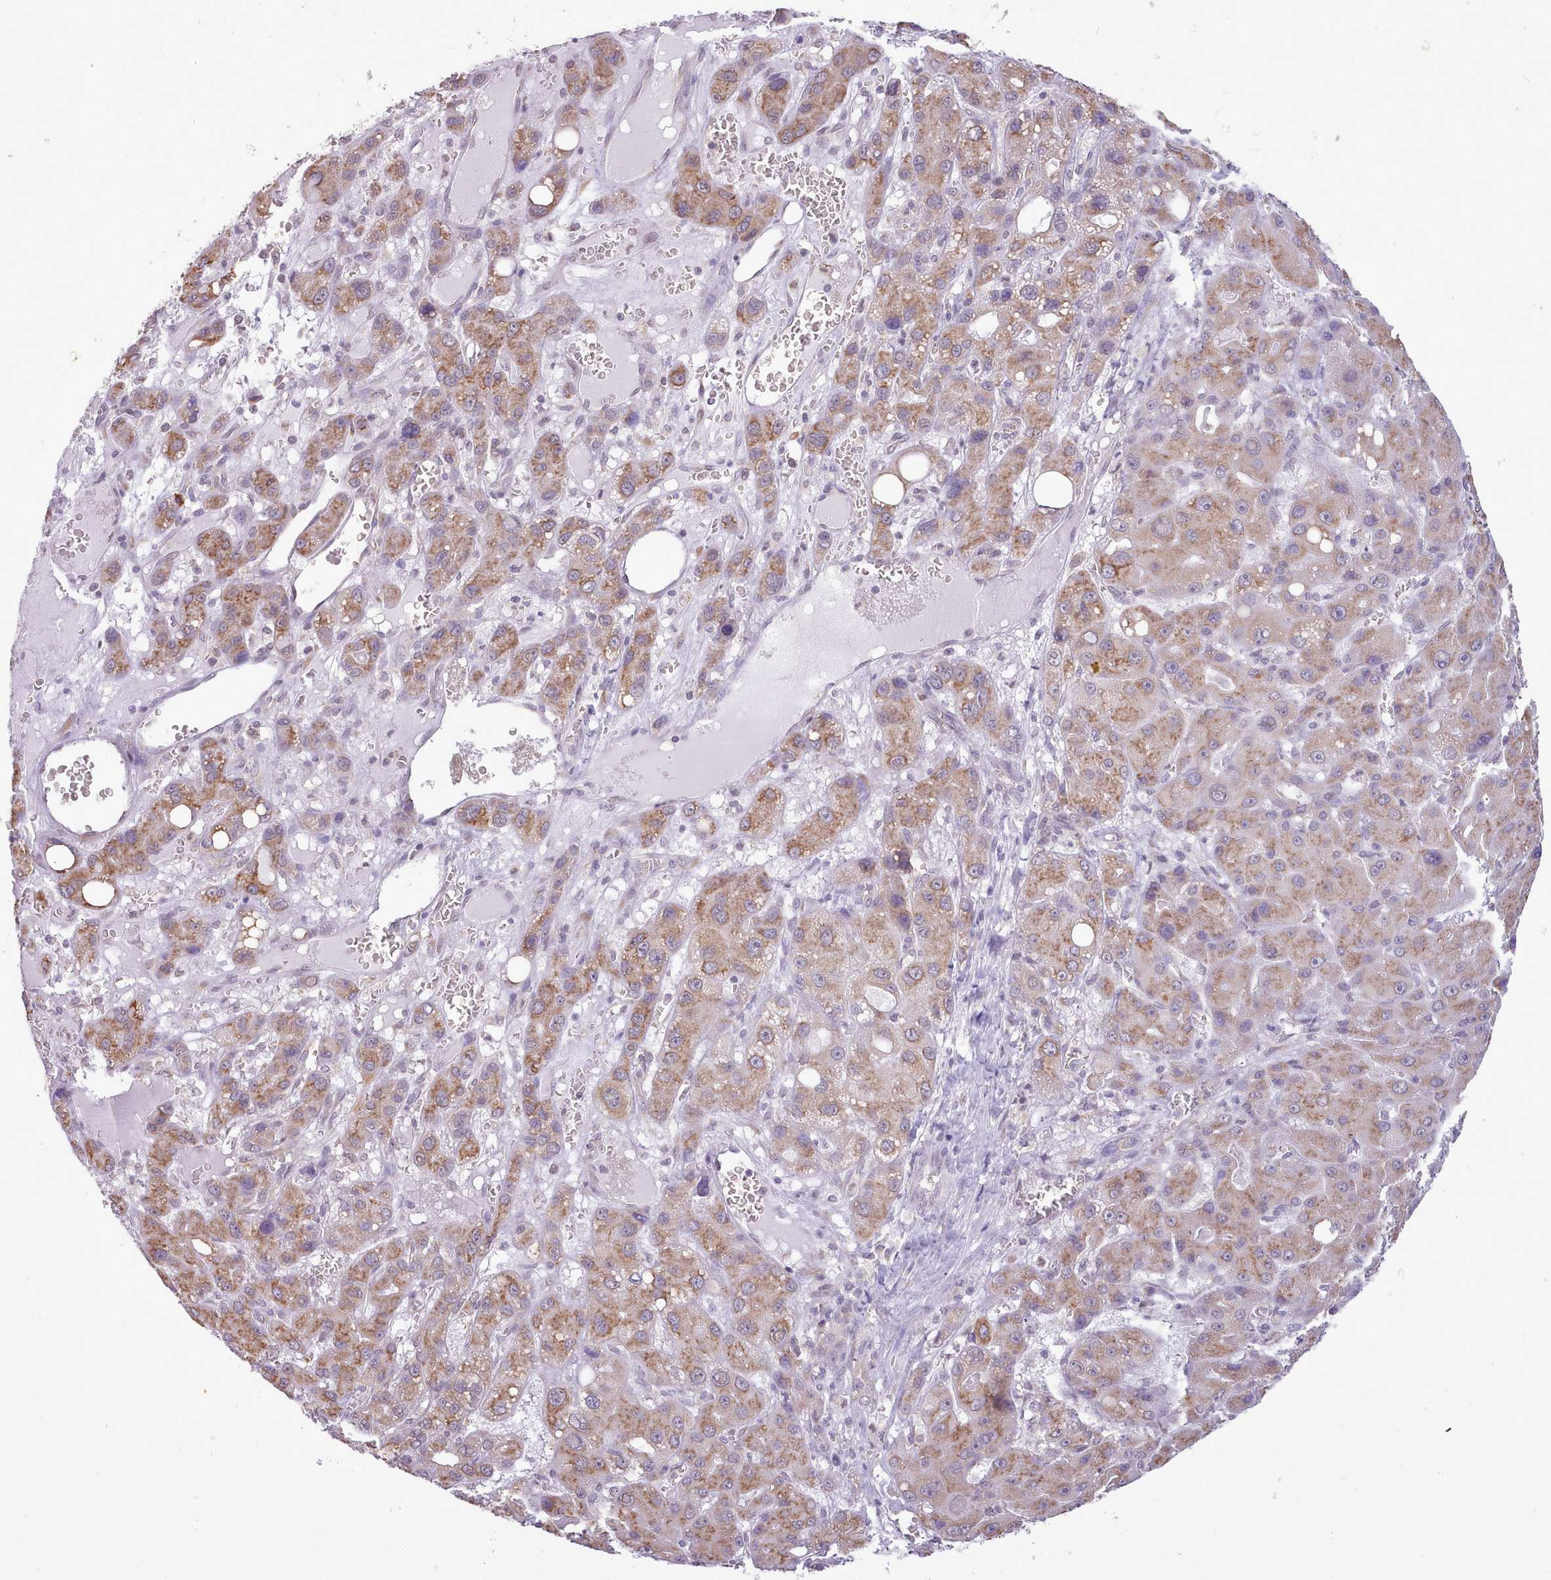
{"staining": {"intensity": "moderate", "quantity": ">75%", "location": "cytoplasmic/membranous"}, "tissue": "liver cancer", "cell_type": "Tumor cells", "image_type": "cancer", "snomed": [{"axis": "morphology", "description": "Carcinoma, Hepatocellular, NOS"}, {"axis": "topography", "description": "Liver"}], "caption": "DAB (3,3'-diaminobenzidine) immunohistochemical staining of hepatocellular carcinoma (liver) displays moderate cytoplasmic/membranous protein positivity in about >75% of tumor cells. The protein is shown in brown color, while the nuclei are stained blue.", "gene": "SEC61B", "patient": {"sex": "male", "age": 55}}